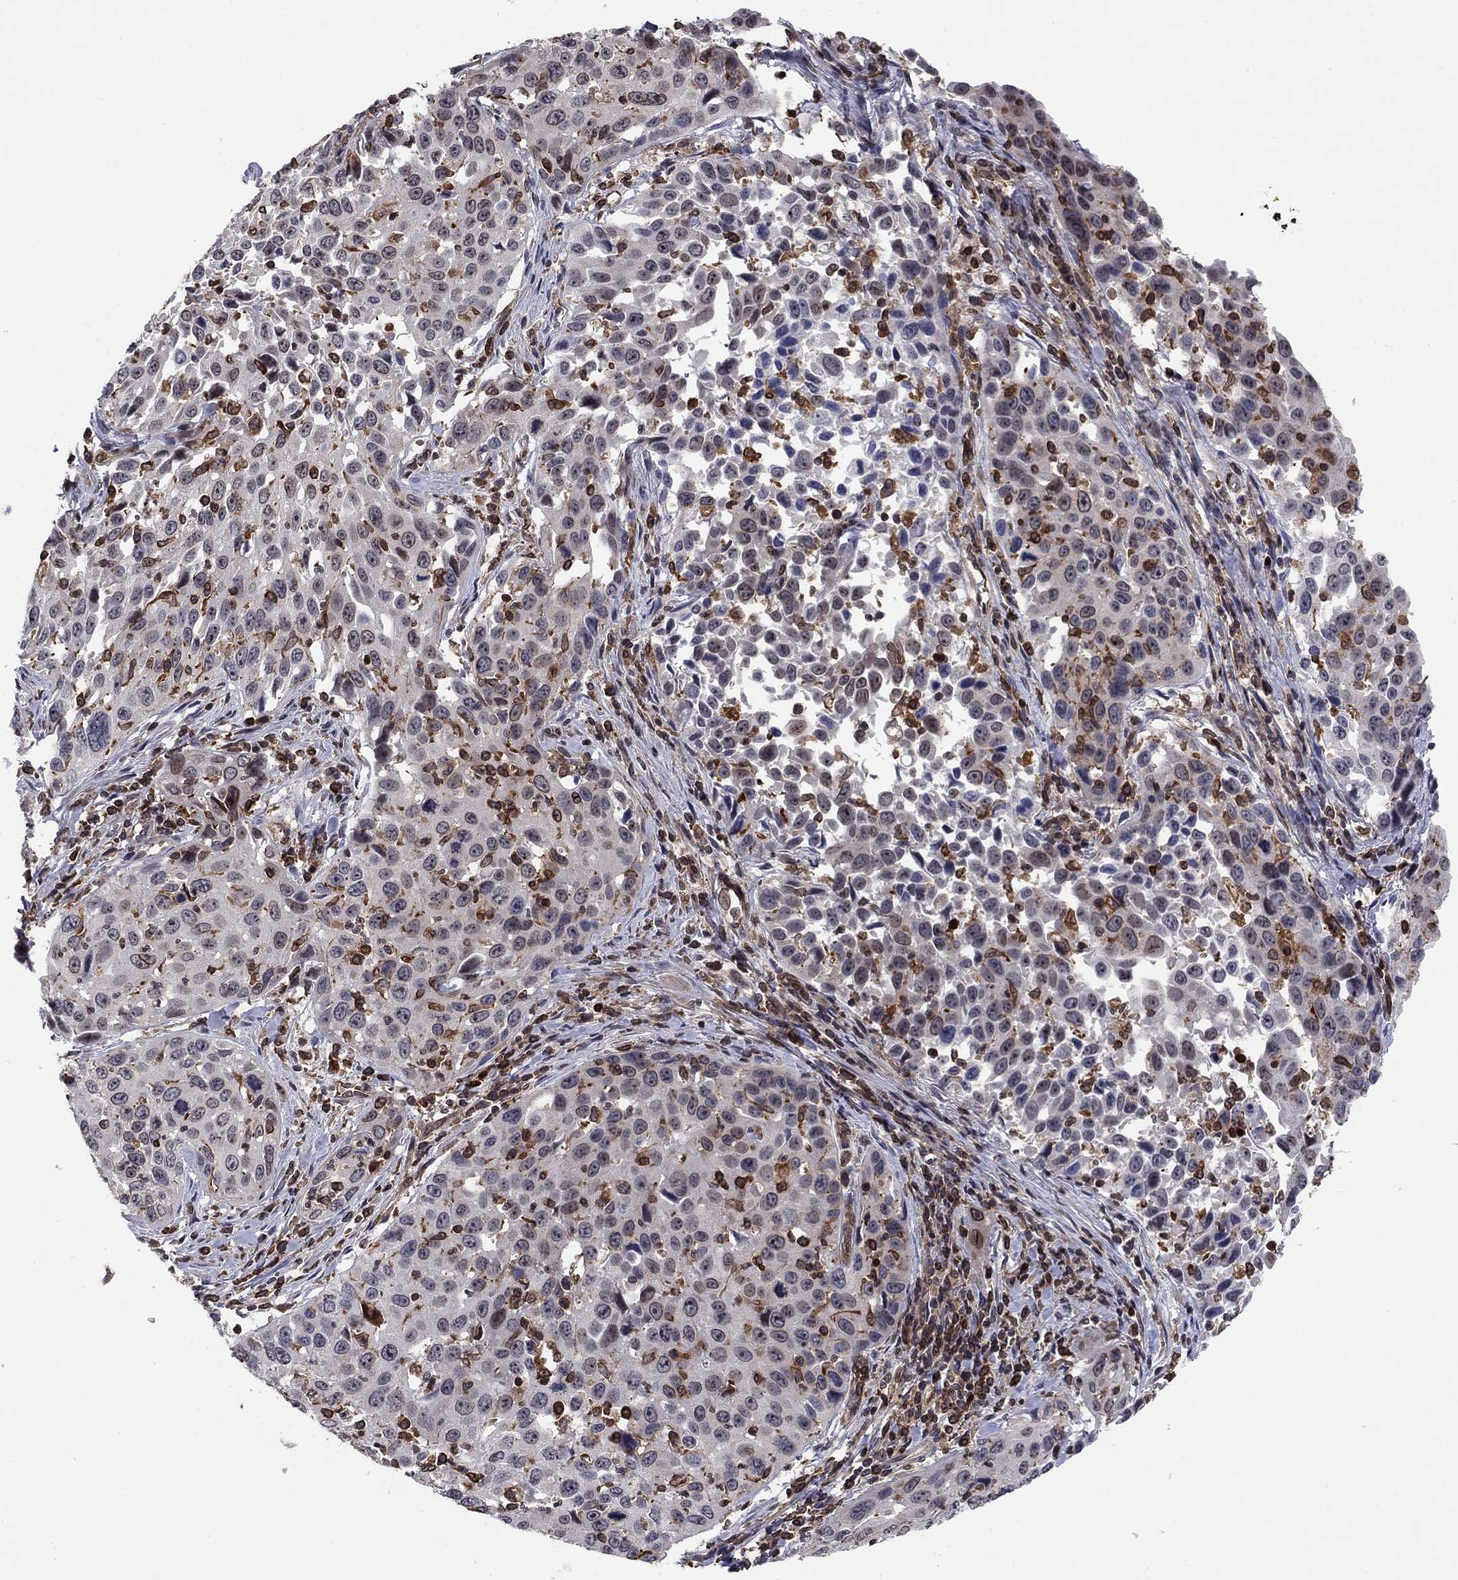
{"staining": {"intensity": "negative", "quantity": "none", "location": "none"}, "tissue": "cervical cancer", "cell_type": "Tumor cells", "image_type": "cancer", "snomed": [{"axis": "morphology", "description": "Squamous cell carcinoma, NOS"}, {"axis": "topography", "description": "Cervix"}], "caption": "Protein analysis of cervical squamous cell carcinoma shows no significant positivity in tumor cells.", "gene": "PLCB2", "patient": {"sex": "female", "age": 26}}